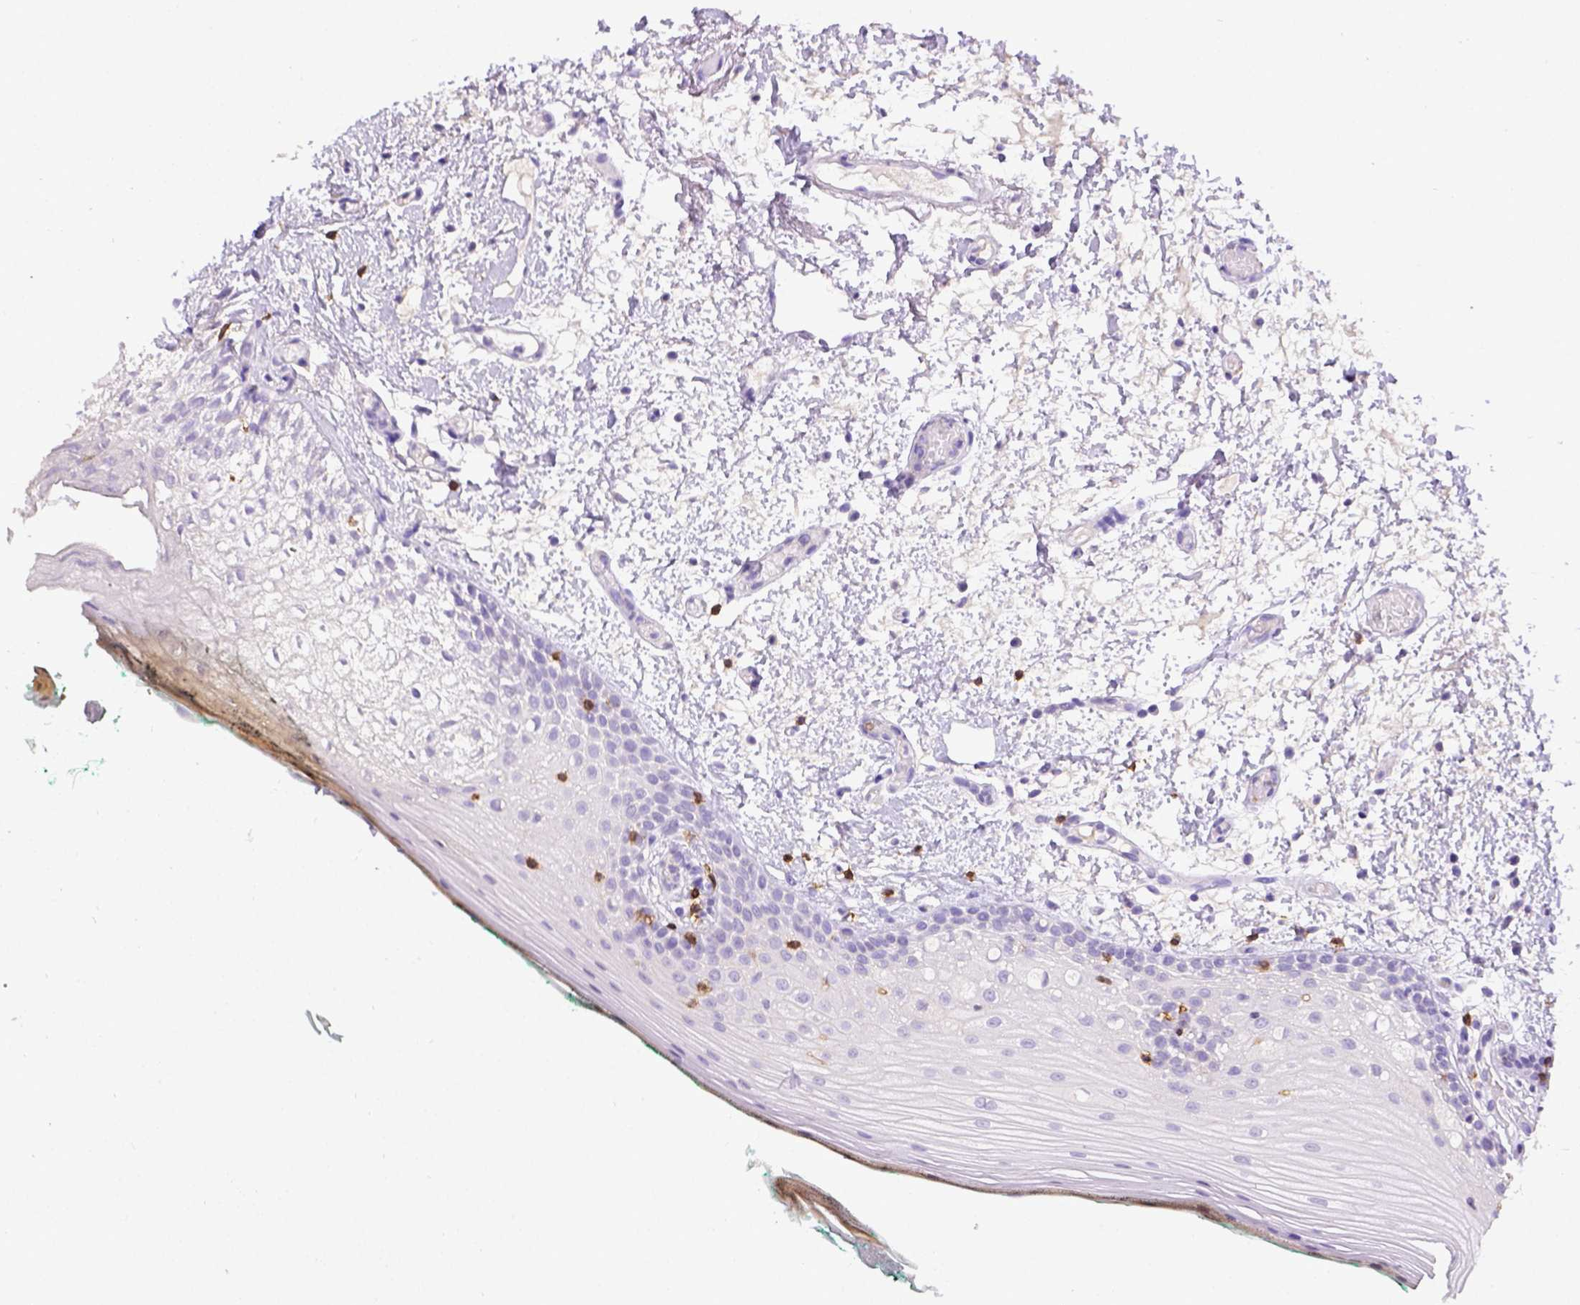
{"staining": {"intensity": "negative", "quantity": "none", "location": "none"}, "tissue": "oral mucosa", "cell_type": "Squamous epithelial cells", "image_type": "normal", "snomed": [{"axis": "morphology", "description": "Normal tissue, NOS"}, {"axis": "topography", "description": "Oral tissue"}], "caption": "Squamous epithelial cells are negative for brown protein staining in benign oral mucosa. The staining was performed using DAB (3,3'-diaminobenzidine) to visualize the protein expression in brown, while the nuclei were stained in blue with hematoxylin (Magnification: 20x).", "gene": "CD3E", "patient": {"sex": "female", "age": 83}}